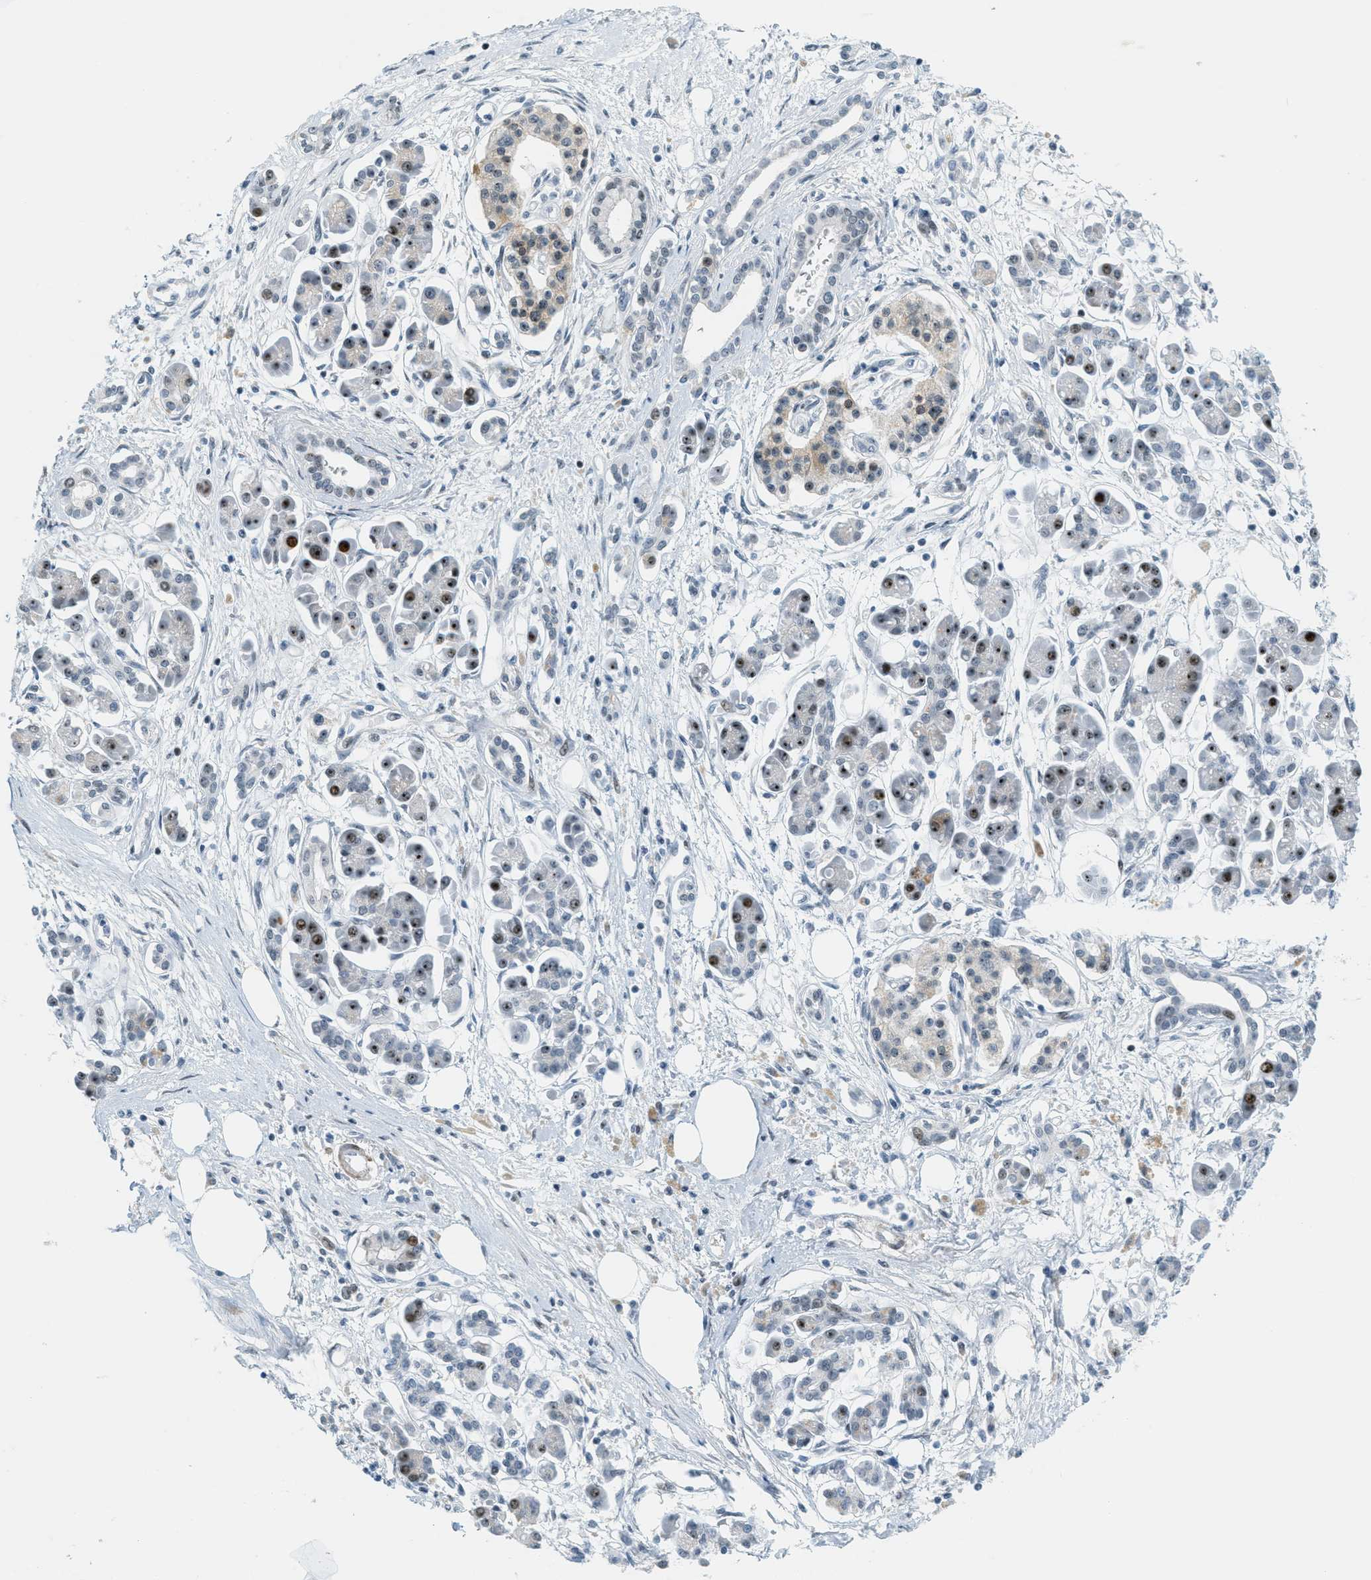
{"staining": {"intensity": "strong", "quantity": "<25%", "location": "nuclear"}, "tissue": "pancreatic cancer", "cell_type": "Tumor cells", "image_type": "cancer", "snomed": [{"axis": "morphology", "description": "Adenocarcinoma, NOS"}, {"axis": "topography", "description": "Pancreas"}], "caption": "Immunohistochemical staining of pancreatic cancer demonstrates strong nuclear protein staining in approximately <25% of tumor cells. (brown staining indicates protein expression, while blue staining denotes nuclei).", "gene": "ZDHHC23", "patient": {"sex": "female", "age": 77}}